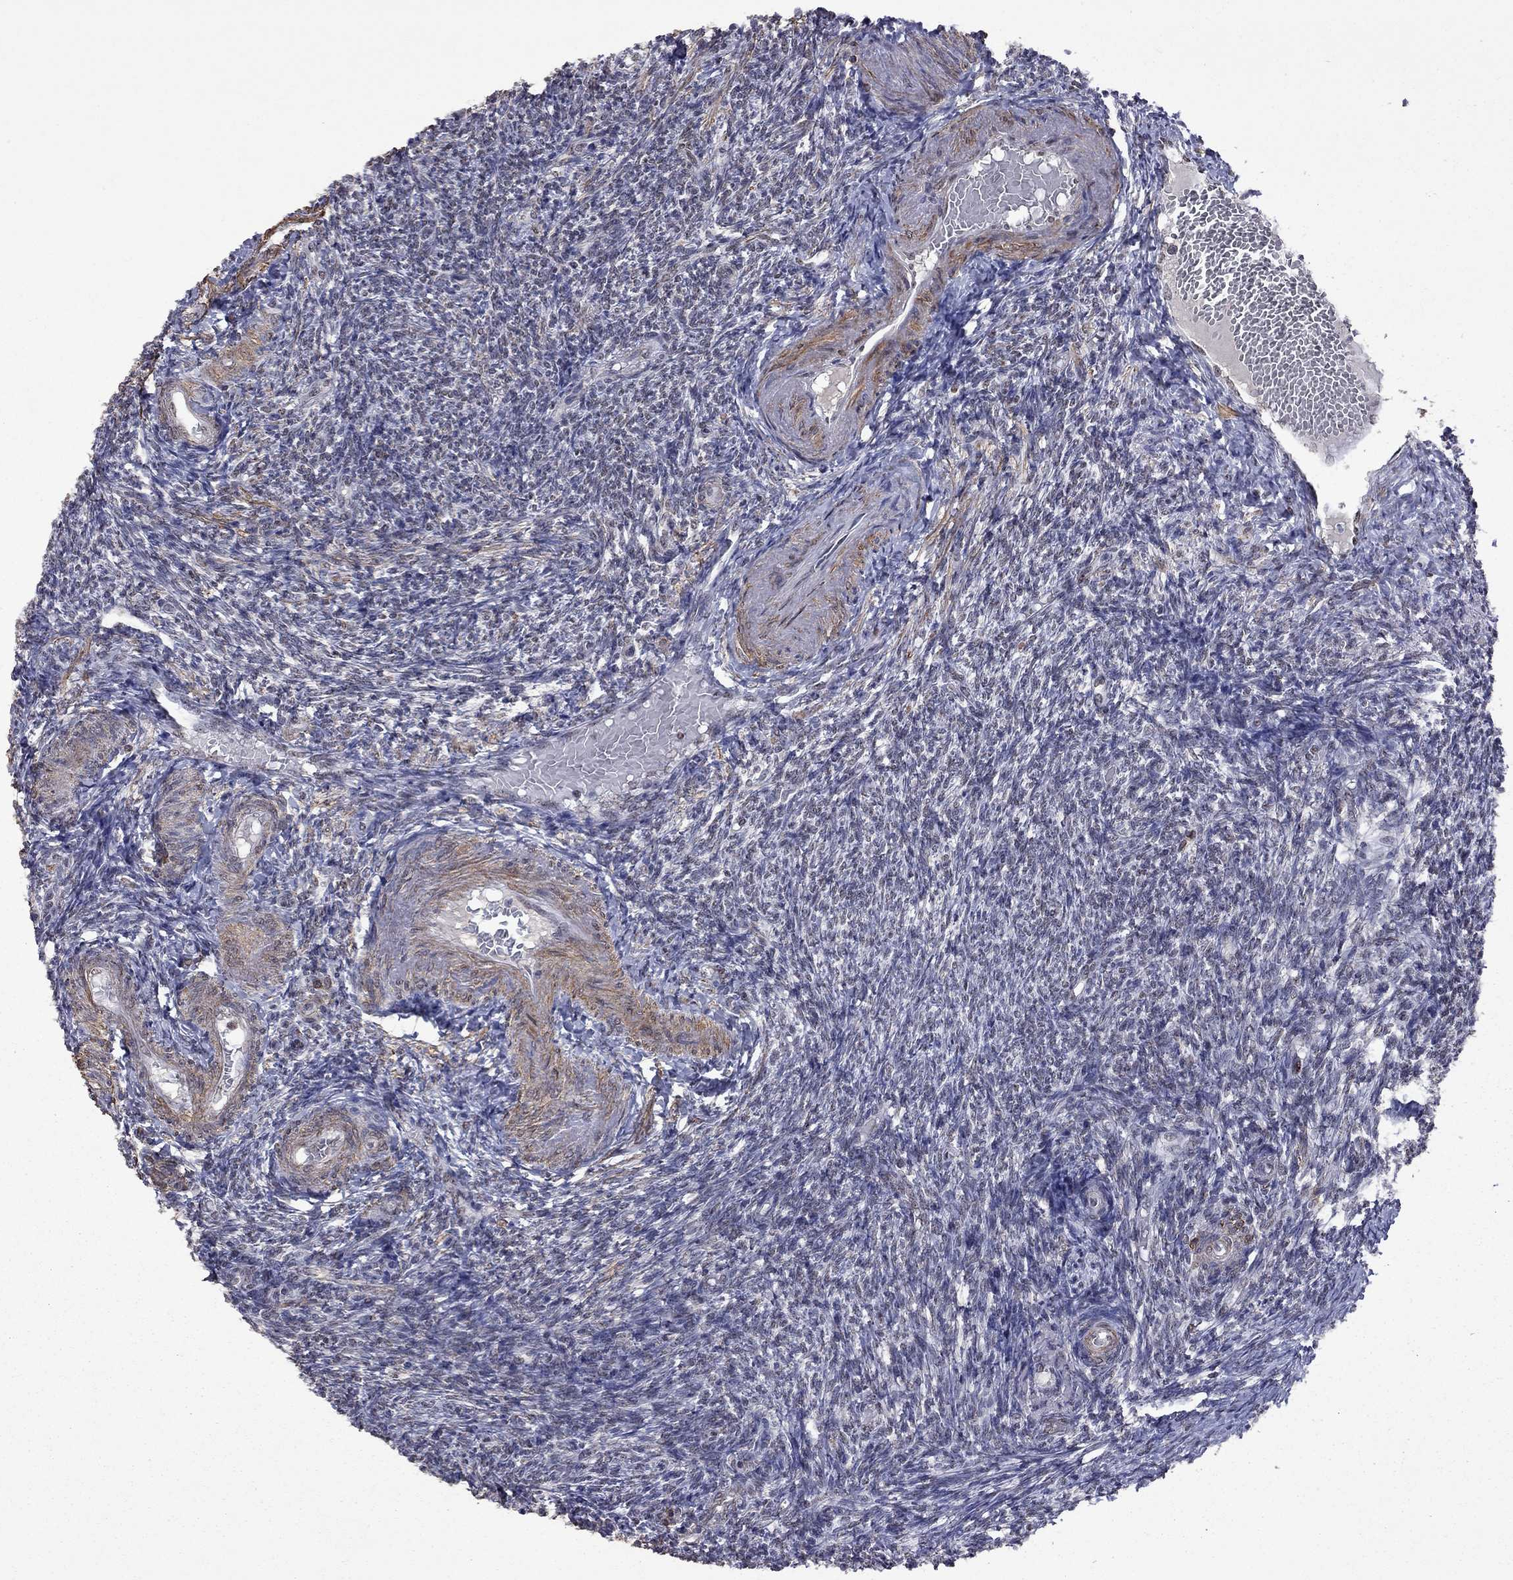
{"staining": {"intensity": "weak", "quantity": "25%-75%", "location": "nuclear"}, "tissue": "ovary", "cell_type": "Ovarian stroma cells", "image_type": "normal", "snomed": [{"axis": "morphology", "description": "Normal tissue, NOS"}, {"axis": "topography", "description": "Ovary"}], "caption": "Ovary stained for a protein (brown) shows weak nuclear positive staining in about 25%-75% of ovarian stroma cells.", "gene": "SPOUT1", "patient": {"sex": "female", "age": 39}}